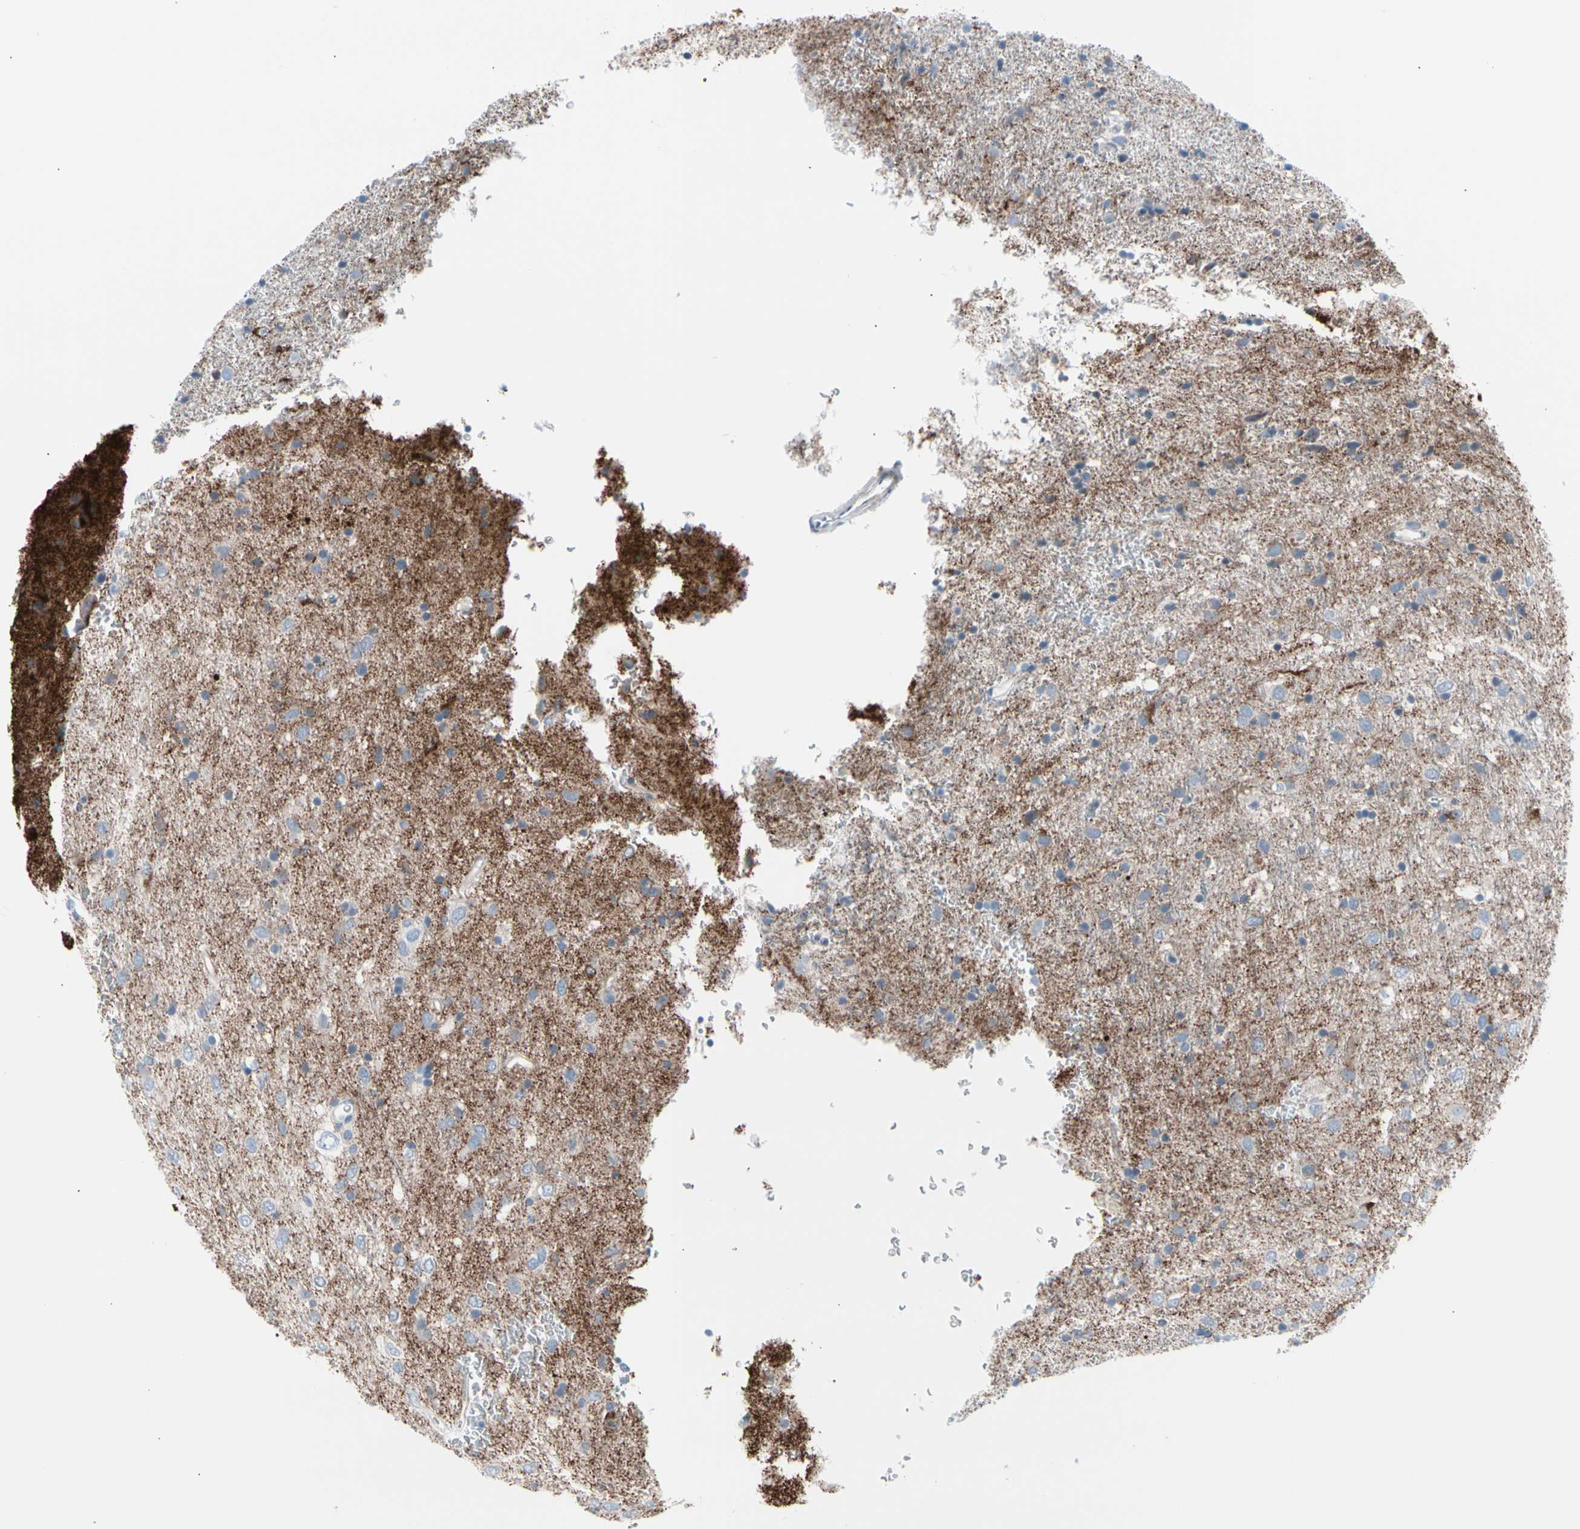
{"staining": {"intensity": "negative", "quantity": "none", "location": "none"}, "tissue": "glioma", "cell_type": "Tumor cells", "image_type": "cancer", "snomed": [{"axis": "morphology", "description": "Glioma, malignant, Low grade"}, {"axis": "topography", "description": "Brain"}], "caption": "Human malignant low-grade glioma stained for a protein using immunohistochemistry exhibits no expression in tumor cells.", "gene": "HK1", "patient": {"sex": "male", "age": 77}}